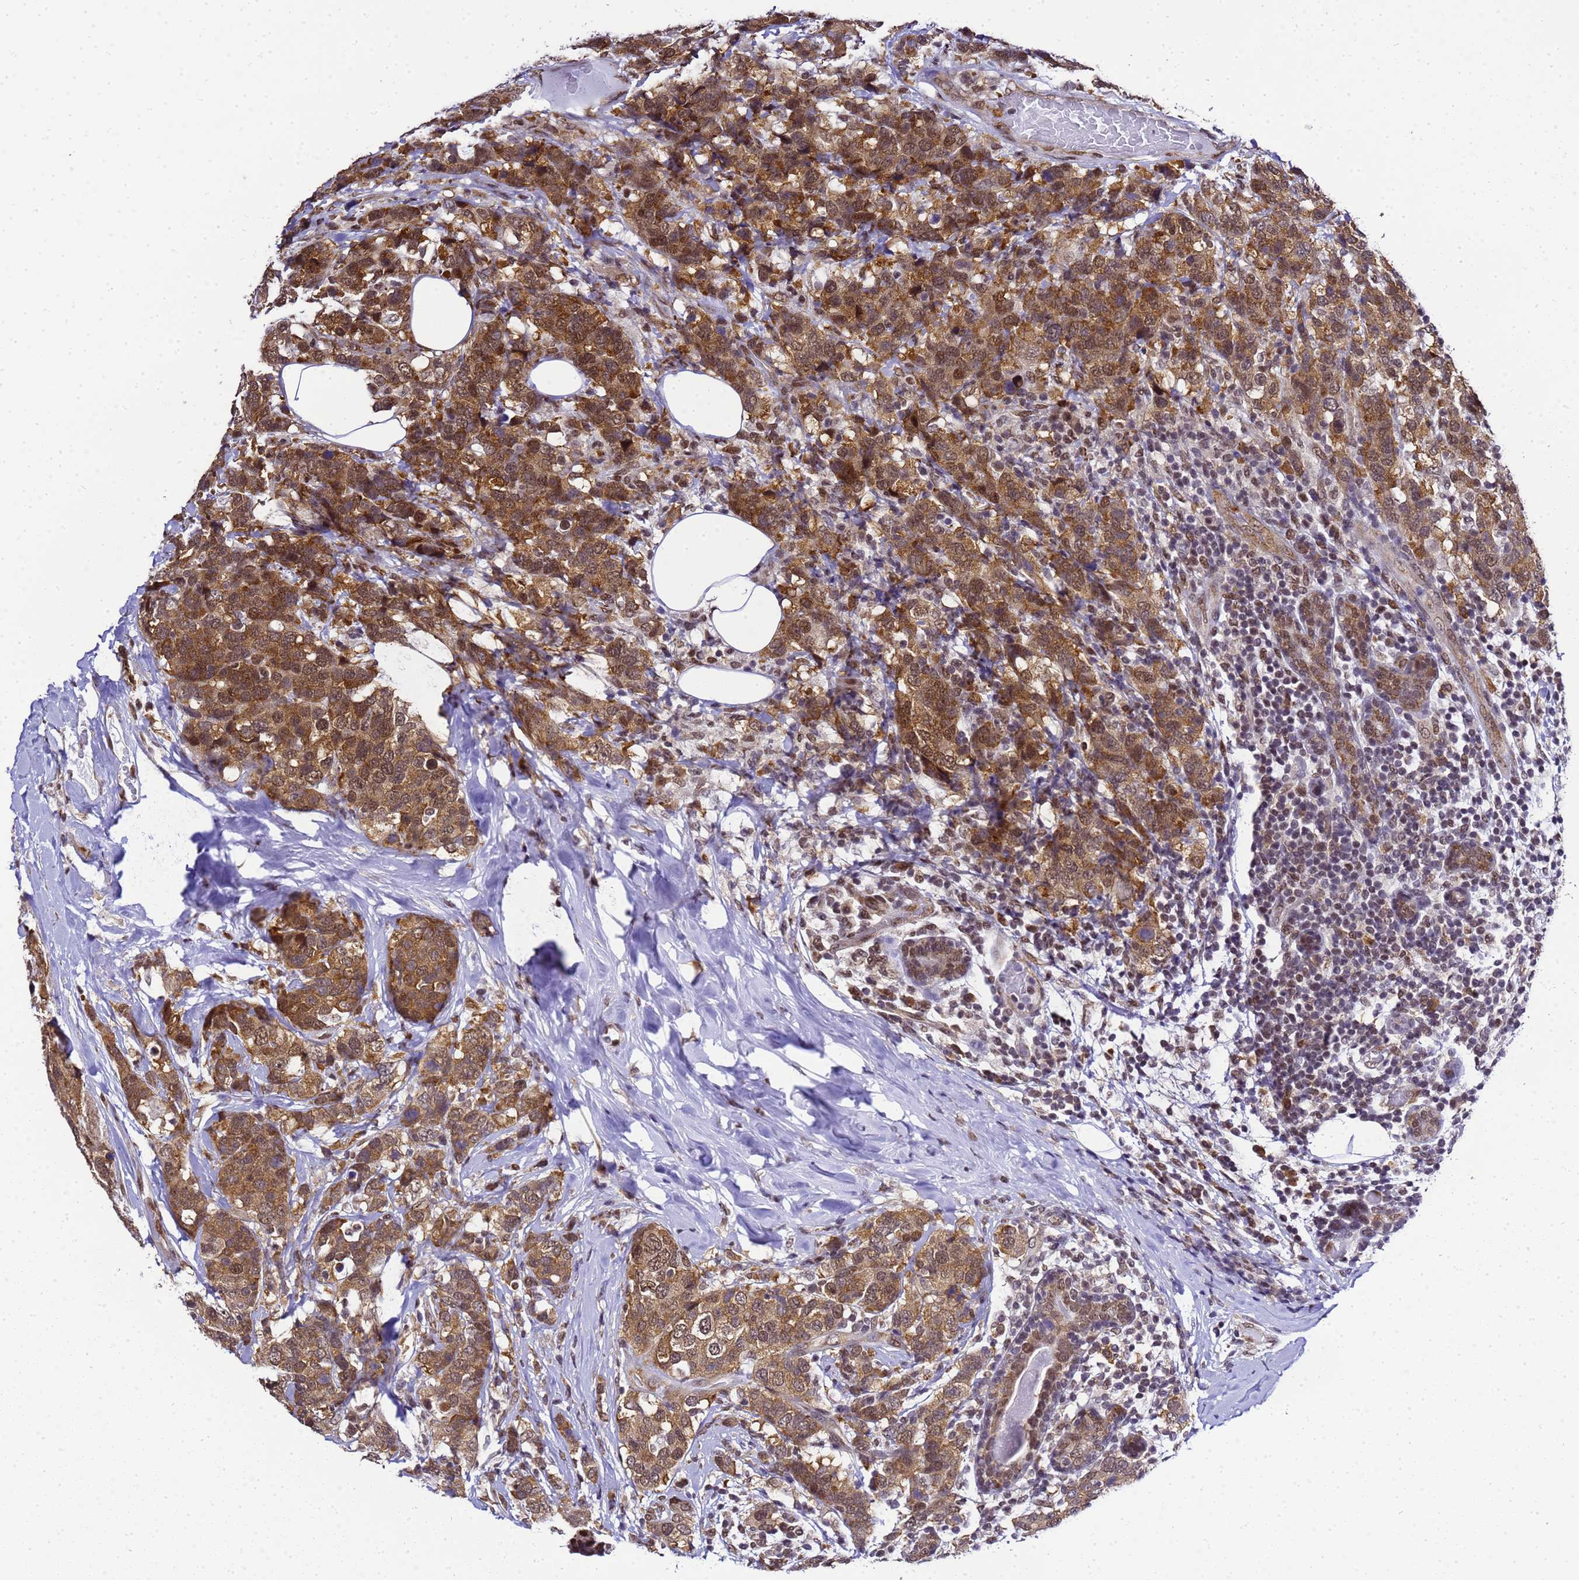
{"staining": {"intensity": "moderate", "quantity": ">75%", "location": "cytoplasmic/membranous,nuclear"}, "tissue": "breast cancer", "cell_type": "Tumor cells", "image_type": "cancer", "snomed": [{"axis": "morphology", "description": "Lobular carcinoma"}, {"axis": "topography", "description": "Breast"}], "caption": "DAB immunohistochemical staining of human breast cancer demonstrates moderate cytoplasmic/membranous and nuclear protein positivity in approximately >75% of tumor cells. Nuclei are stained in blue.", "gene": "SMN1", "patient": {"sex": "female", "age": 59}}